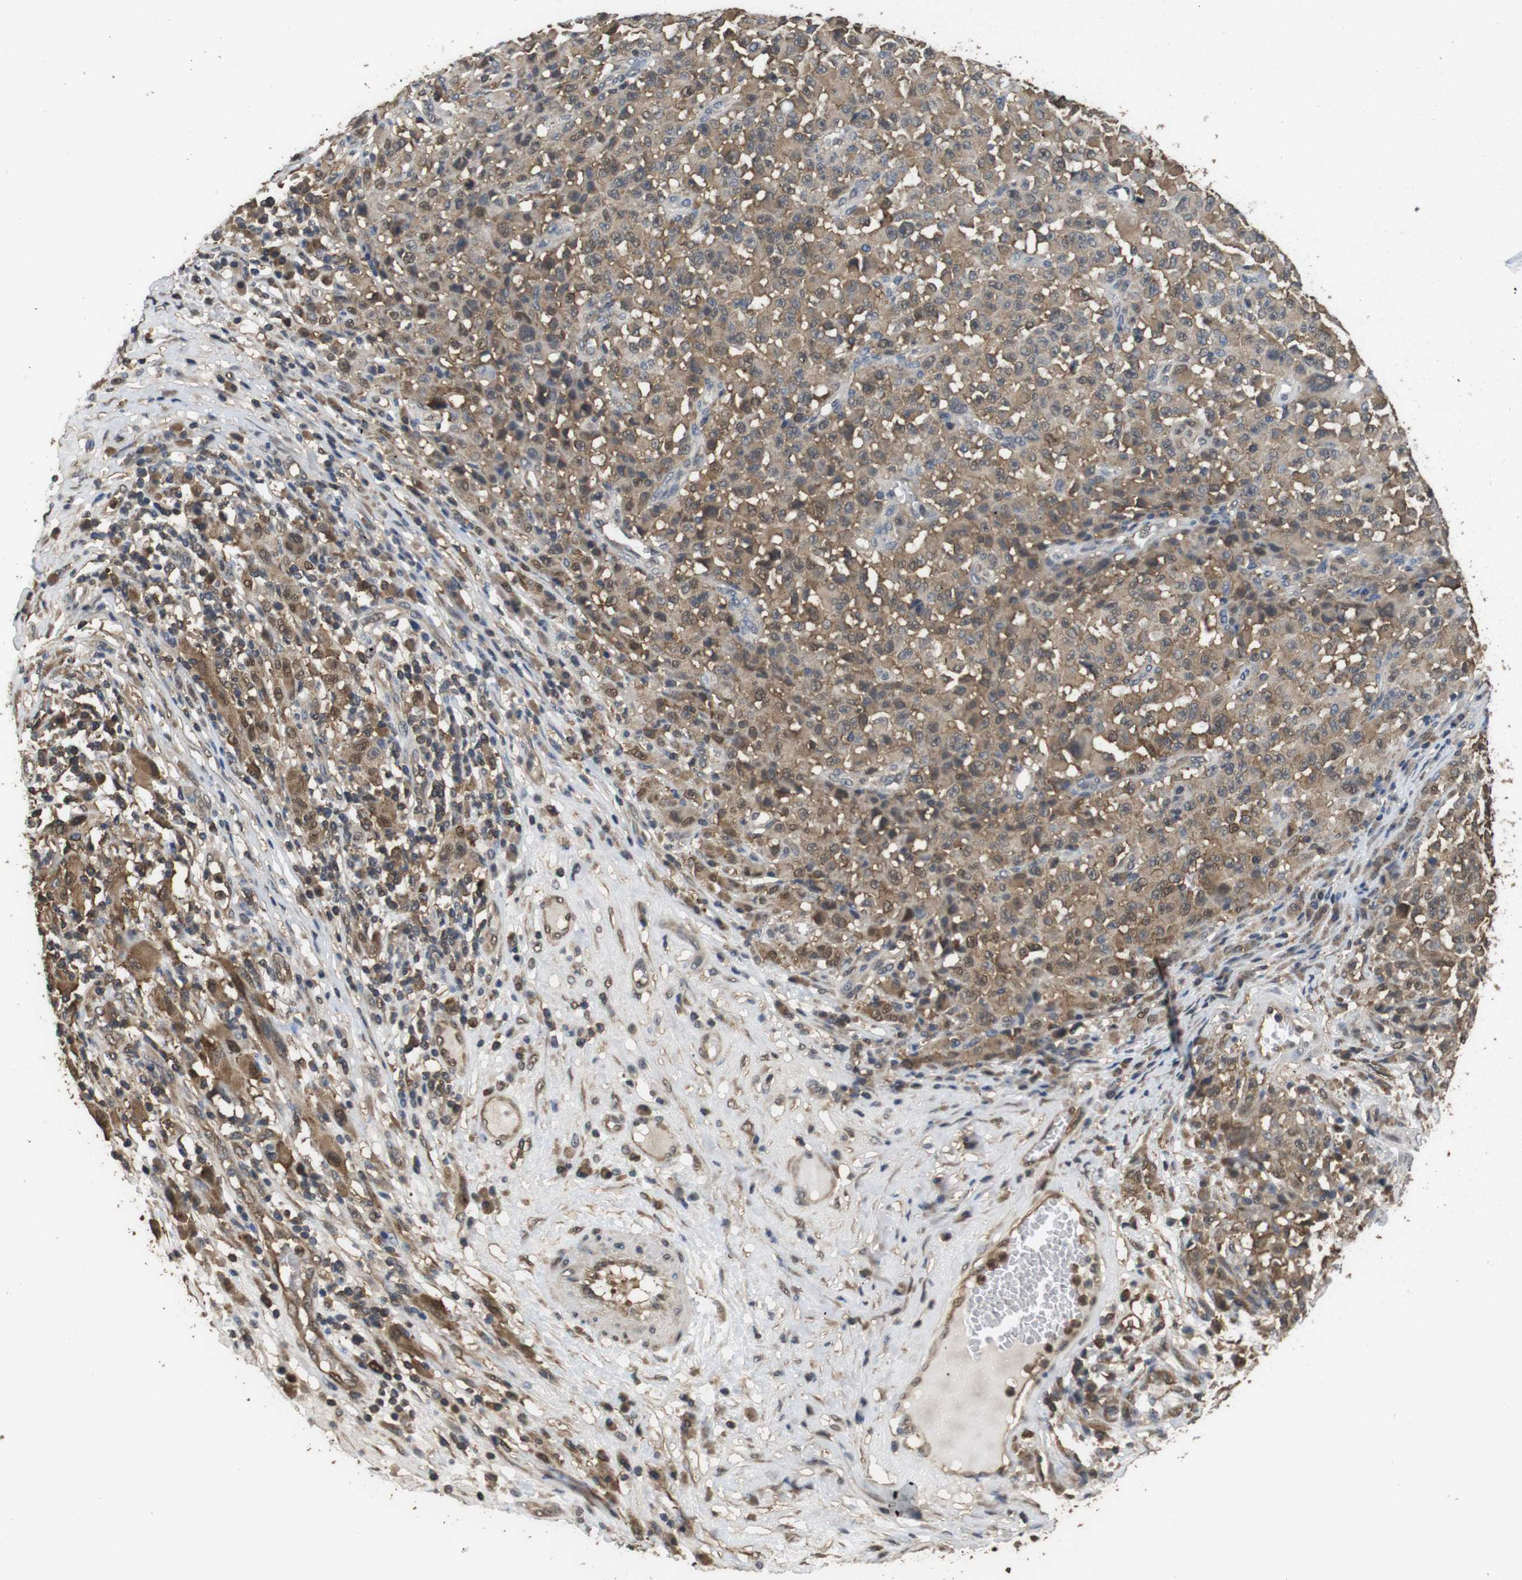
{"staining": {"intensity": "moderate", "quantity": ">75%", "location": "cytoplasmic/membranous,nuclear"}, "tissue": "melanoma", "cell_type": "Tumor cells", "image_type": "cancer", "snomed": [{"axis": "morphology", "description": "Malignant melanoma, NOS"}, {"axis": "topography", "description": "Skin"}], "caption": "Malignant melanoma stained with a brown dye shows moderate cytoplasmic/membranous and nuclear positive expression in about >75% of tumor cells.", "gene": "LDHA", "patient": {"sex": "female", "age": 82}}